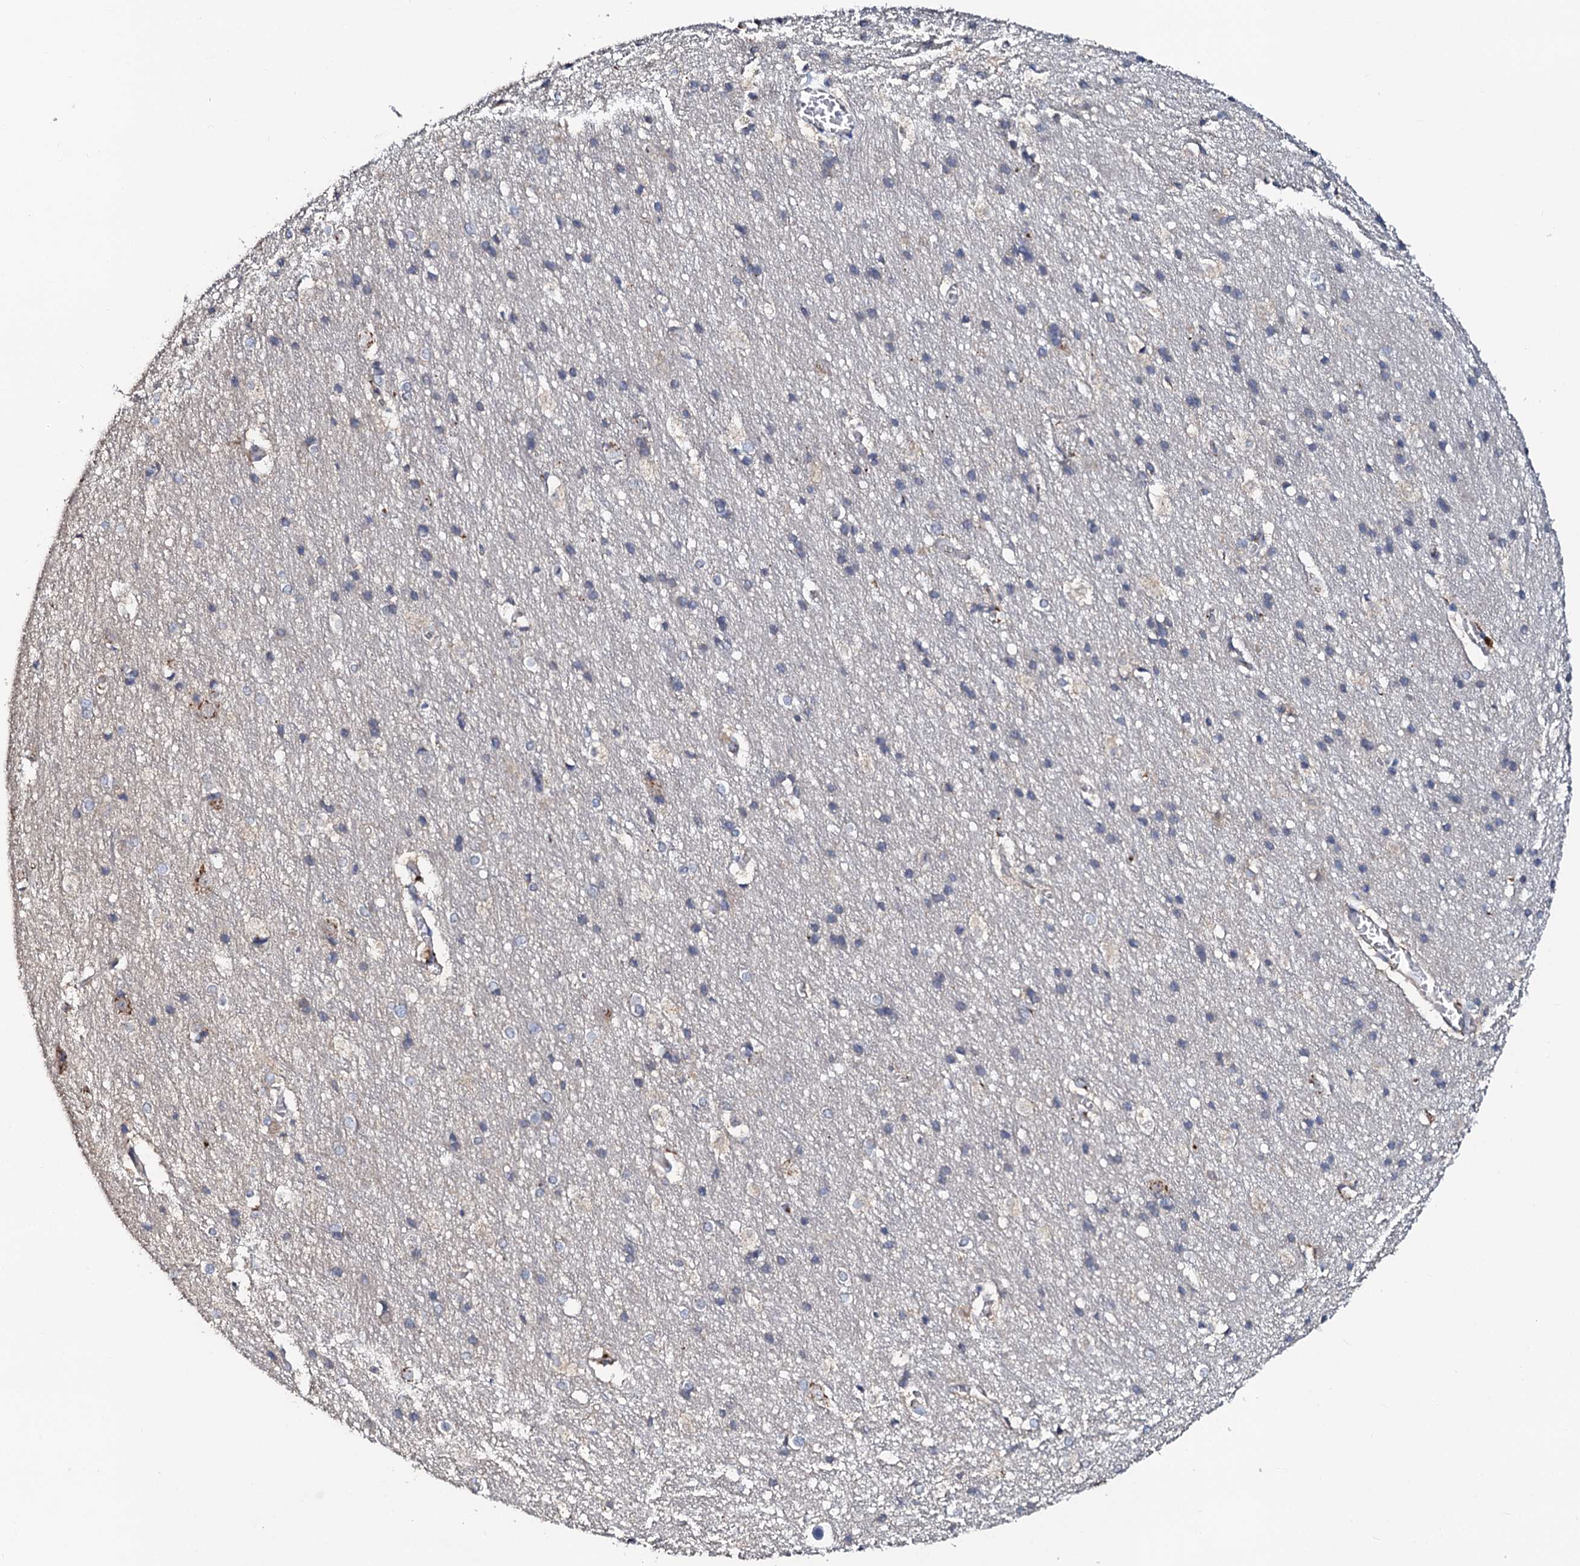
{"staining": {"intensity": "negative", "quantity": "none", "location": "none"}, "tissue": "cerebral cortex", "cell_type": "Endothelial cells", "image_type": "normal", "snomed": [{"axis": "morphology", "description": "Normal tissue, NOS"}, {"axis": "topography", "description": "Cerebral cortex"}], "caption": "This is a histopathology image of immunohistochemistry staining of normal cerebral cortex, which shows no expression in endothelial cells.", "gene": "GLCE", "patient": {"sex": "male", "age": 54}}